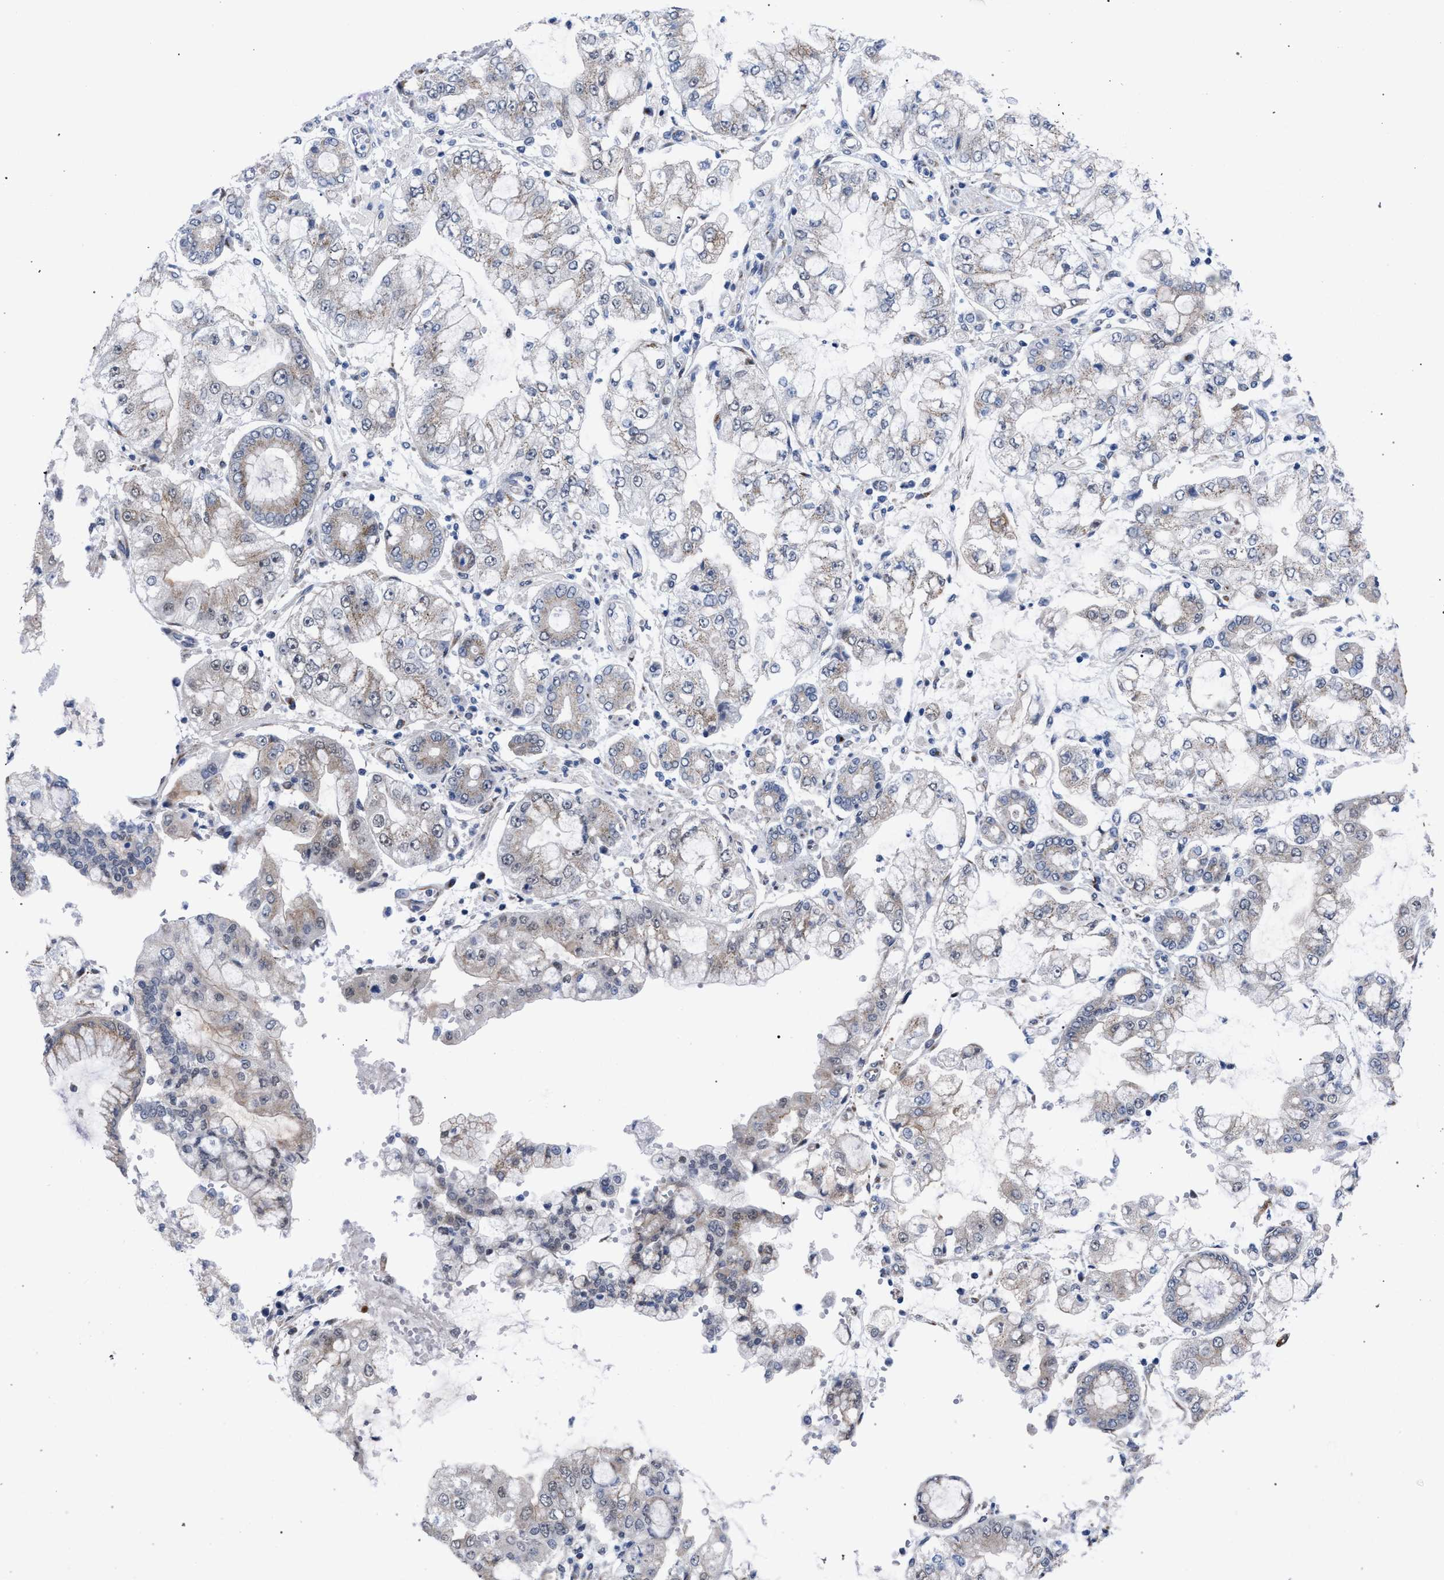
{"staining": {"intensity": "weak", "quantity": "25%-75%", "location": "cytoplasmic/membranous"}, "tissue": "stomach cancer", "cell_type": "Tumor cells", "image_type": "cancer", "snomed": [{"axis": "morphology", "description": "Adenocarcinoma, NOS"}, {"axis": "topography", "description": "Stomach"}], "caption": "There is low levels of weak cytoplasmic/membranous staining in tumor cells of stomach adenocarcinoma, as demonstrated by immunohistochemical staining (brown color).", "gene": "GOLGA2", "patient": {"sex": "male", "age": 76}}